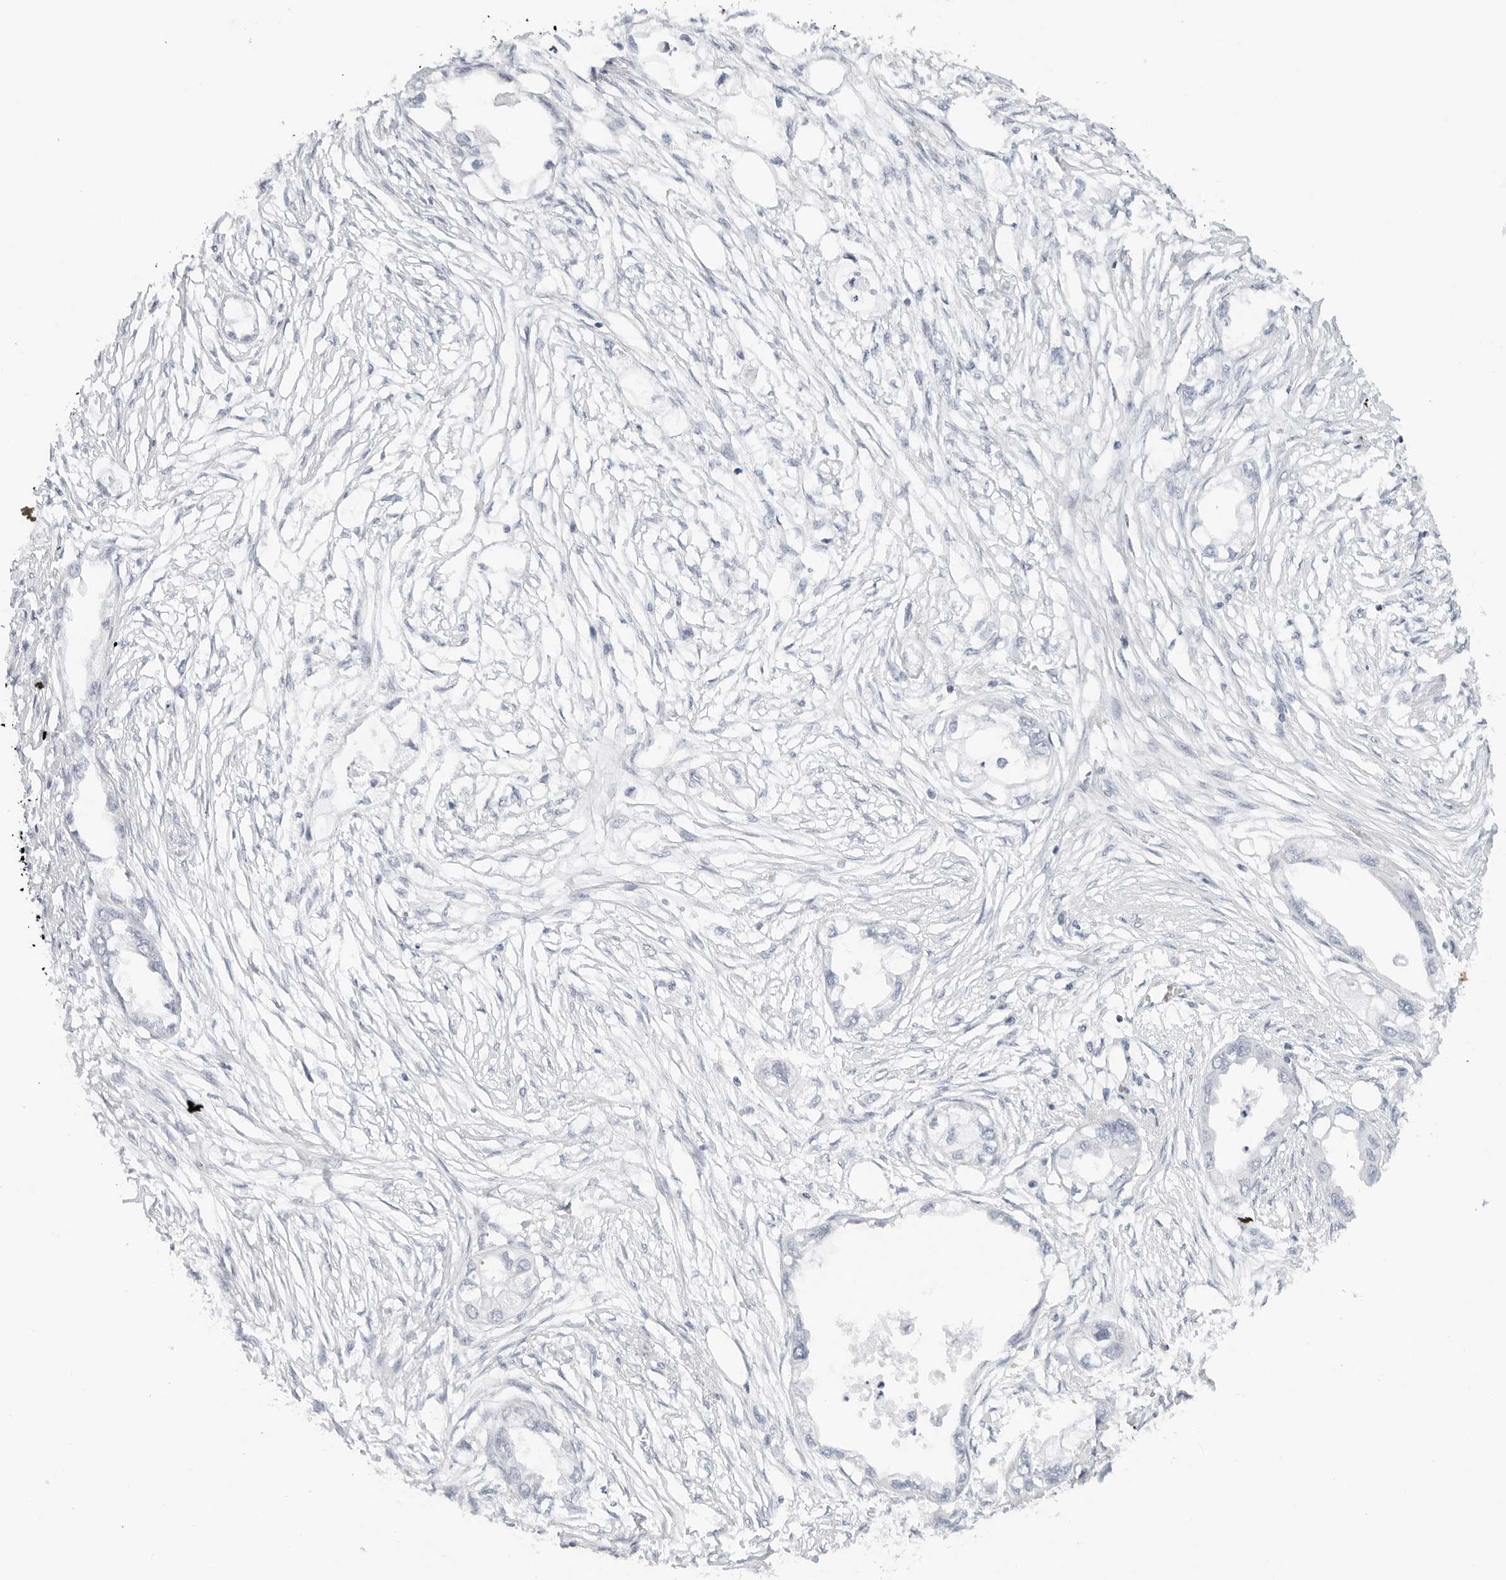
{"staining": {"intensity": "negative", "quantity": "none", "location": "none"}, "tissue": "endometrial cancer", "cell_type": "Tumor cells", "image_type": "cancer", "snomed": [{"axis": "morphology", "description": "Adenocarcinoma, NOS"}, {"axis": "morphology", "description": "Adenocarcinoma, metastatic, NOS"}, {"axis": "topography", "description": "Adipose tissue"}, {"axis": "topography", "description": "Endometrium"}], "caption": "Immunohistochemical staining of human endometrial cancer (adenocarcinoma) reveals no significant positivity in tumor cells.", "gene": "RC3H1", "patient": {"sex": "female", "age": 67}}